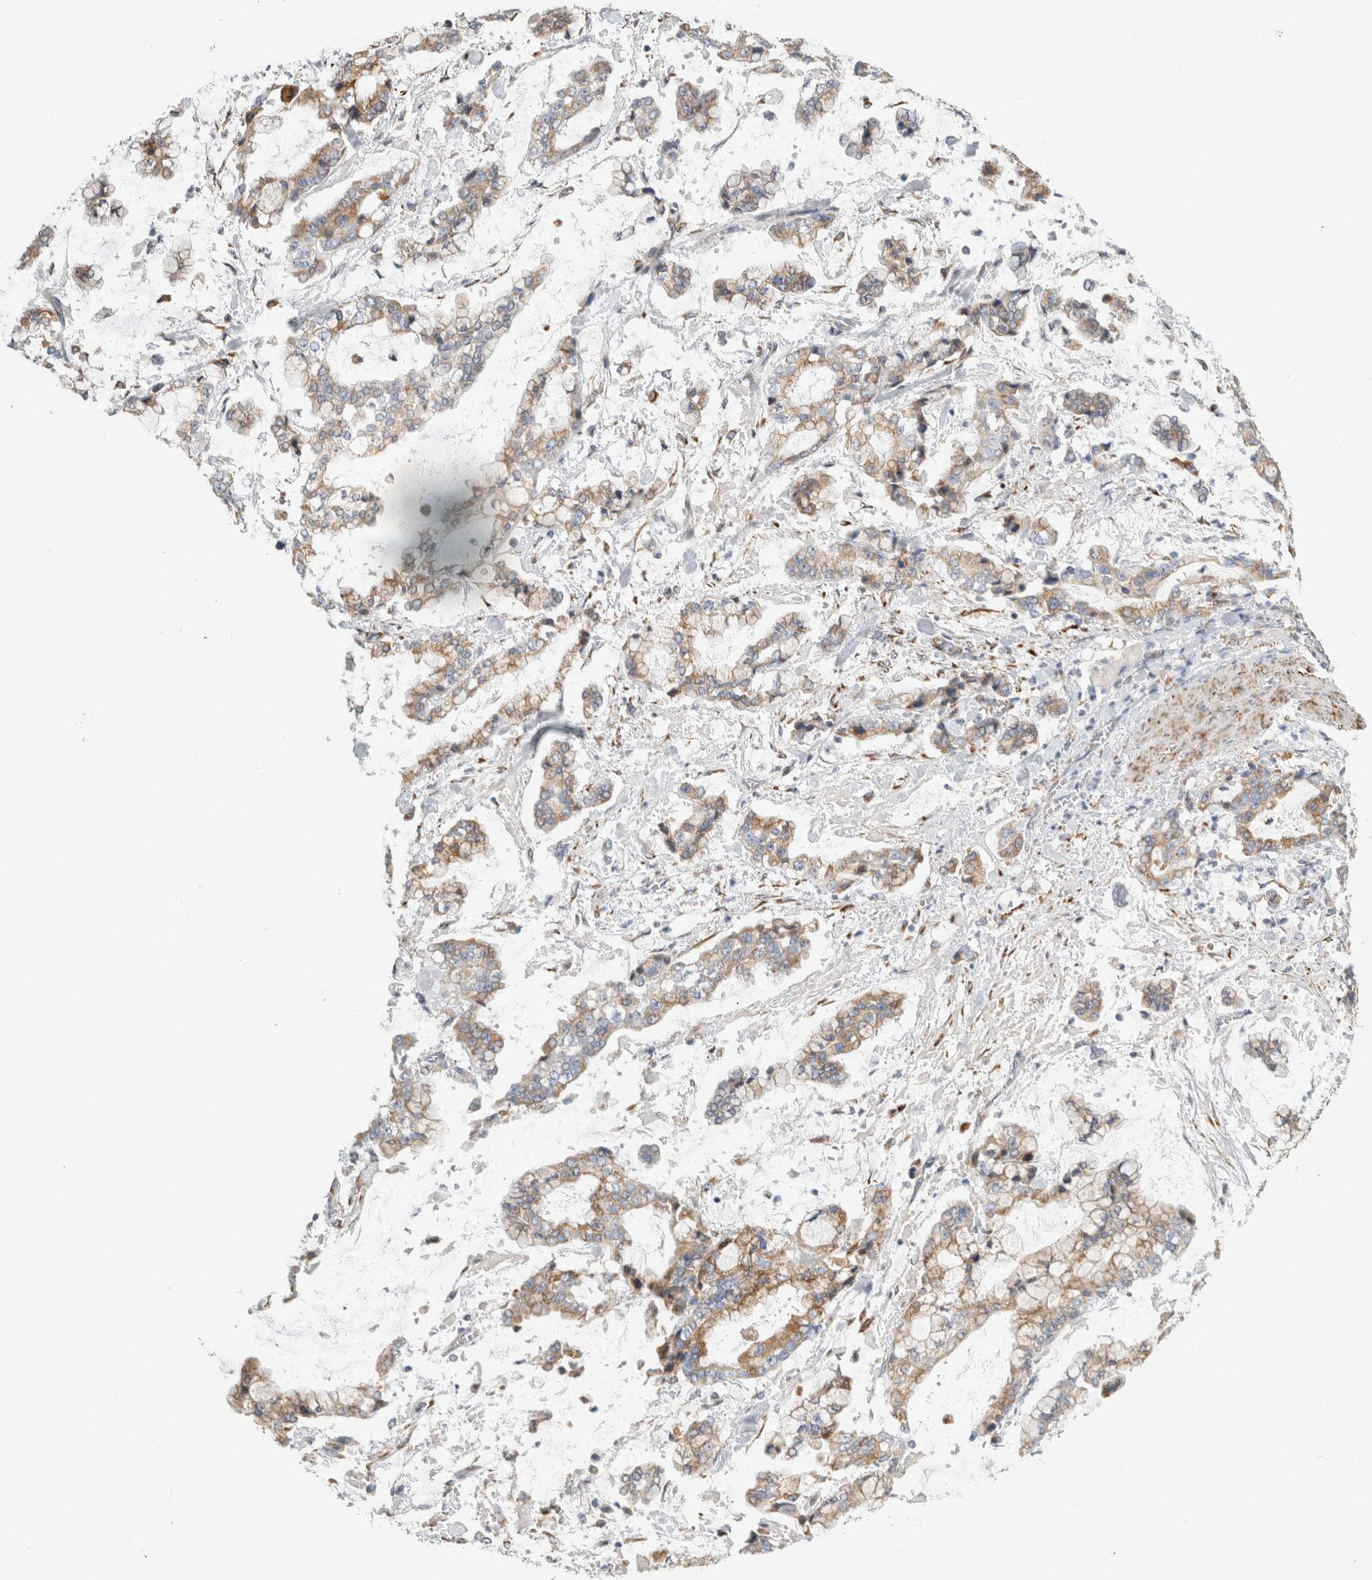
{"staining": {"intensity": "moderate", "quantity": ">75%", "location": "cytoplasmic/membranous"}, "tissue": "stomach cancer", "cell_type": "Tumor cells", "image_type": "cancer", "snomed": [{"axis": "morphology", "description": "Normal tissue, NOS"}, {"axis": "morphology", "description": "Adenocarcinoma, NOS"}, {"axis": "topography", "description": "Stomach, upper"}, {"axis": "topography", "description": "Stomach"}], "caption": "This histopathology image demonstrates IHC staining of human stomach cancer, with medium moderate cytoplasmic/membranous staining in approximately >75% of tumor cells.", "gene": "RPN2", "patient": {"sex": "male", "age": 76}}